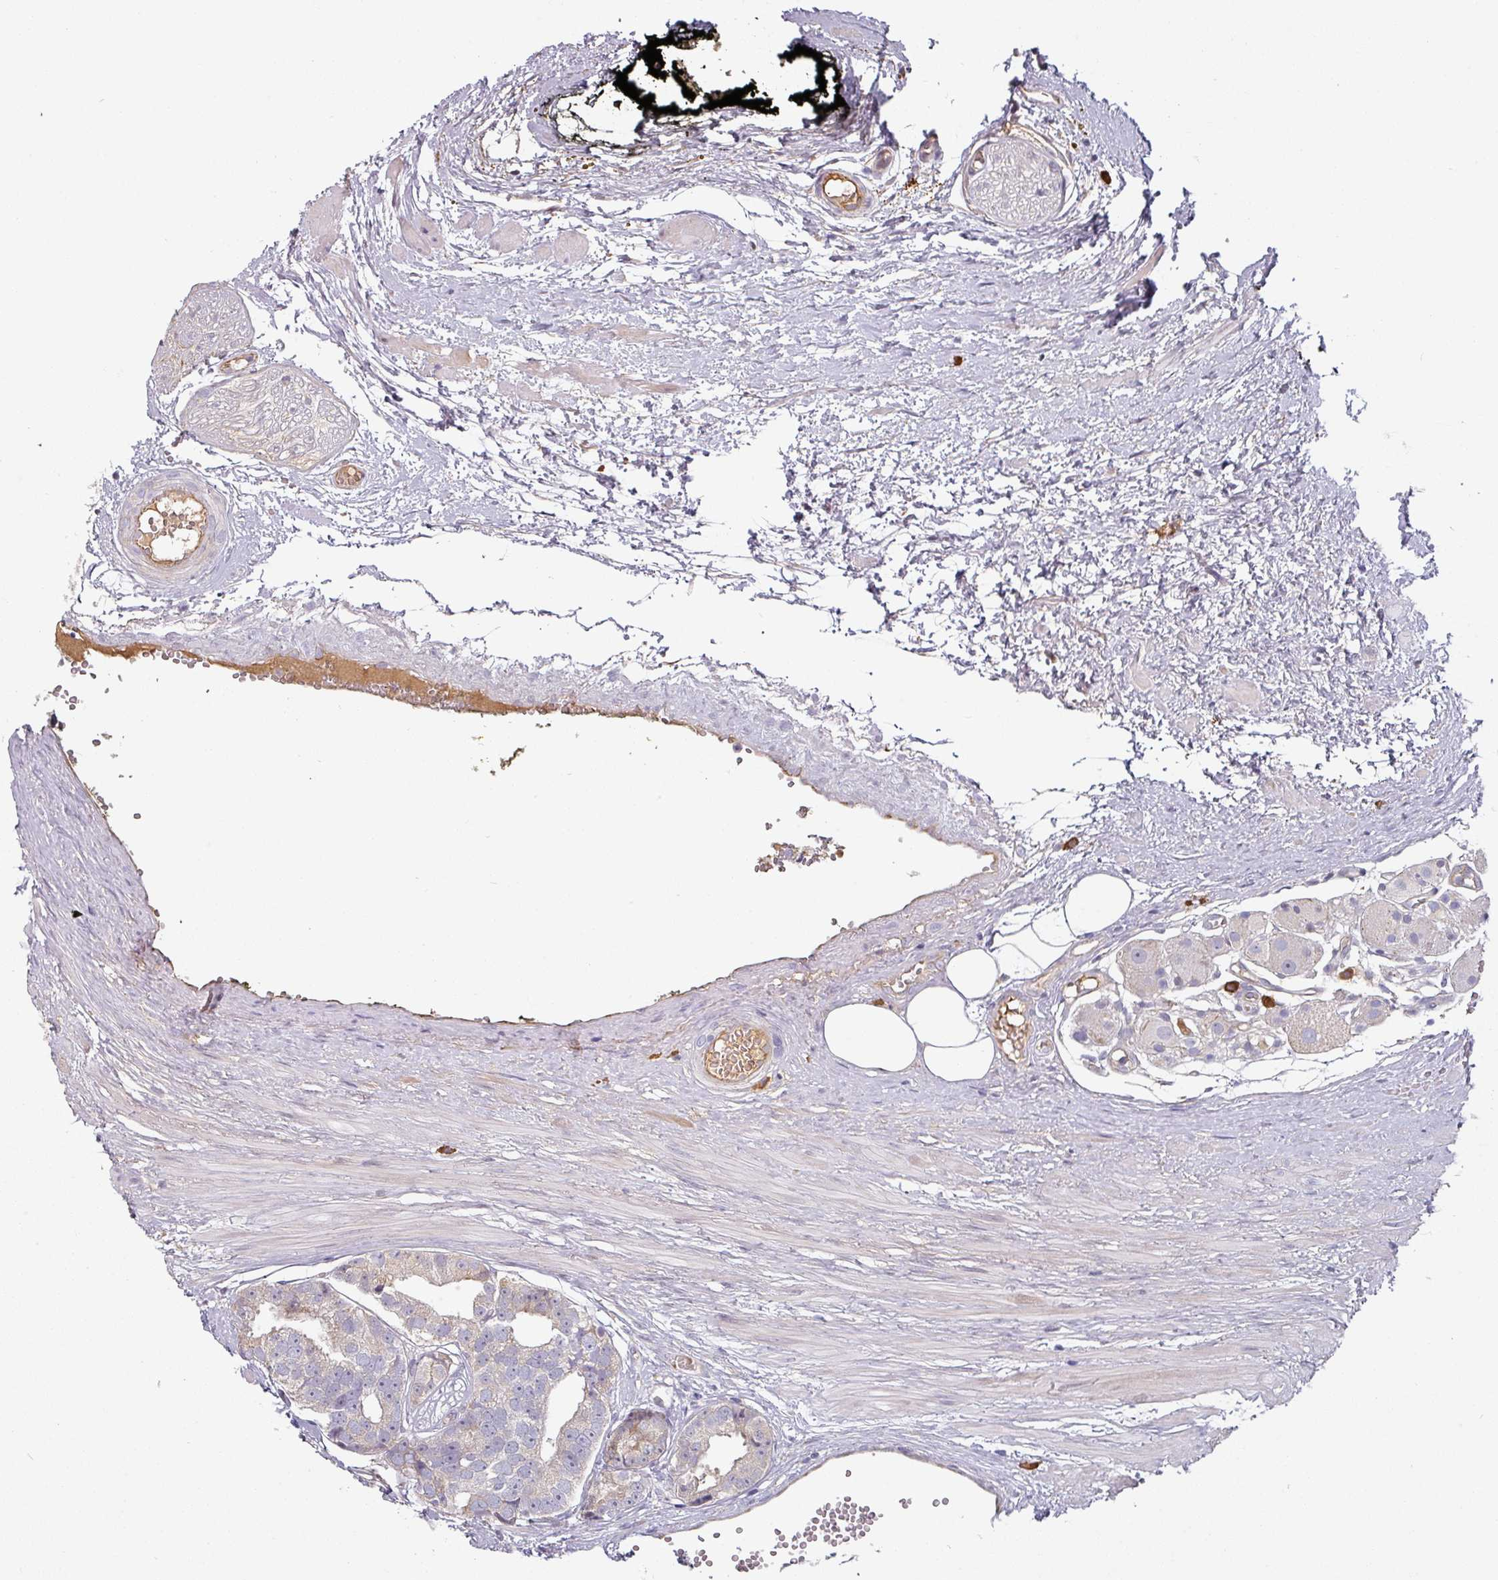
{"staining": {"intensity": "weak", "quantity": "25%-75%", "location": "cytoplasmic/membranous"}, "tissue": "prostate cancer", "cell_type": "Tumor cells", "image_type": "cancer", "snomed": [{"axis": "morphology", "description": "Adenocarcinoma, High grade"}, {"axis": "topography", "description": "Prostate"}], "caption": "Protein expression analysis of human adenocarcinoma (high-grade) (prostate) reveals weak cytoplasmic/membranous staining in about 25%-75% of tumor cells. (Brightfield microscopy of DAB IHC at high magnification).", "gene": "CEP78", "patient": {"sex": "male", "age": 71}}